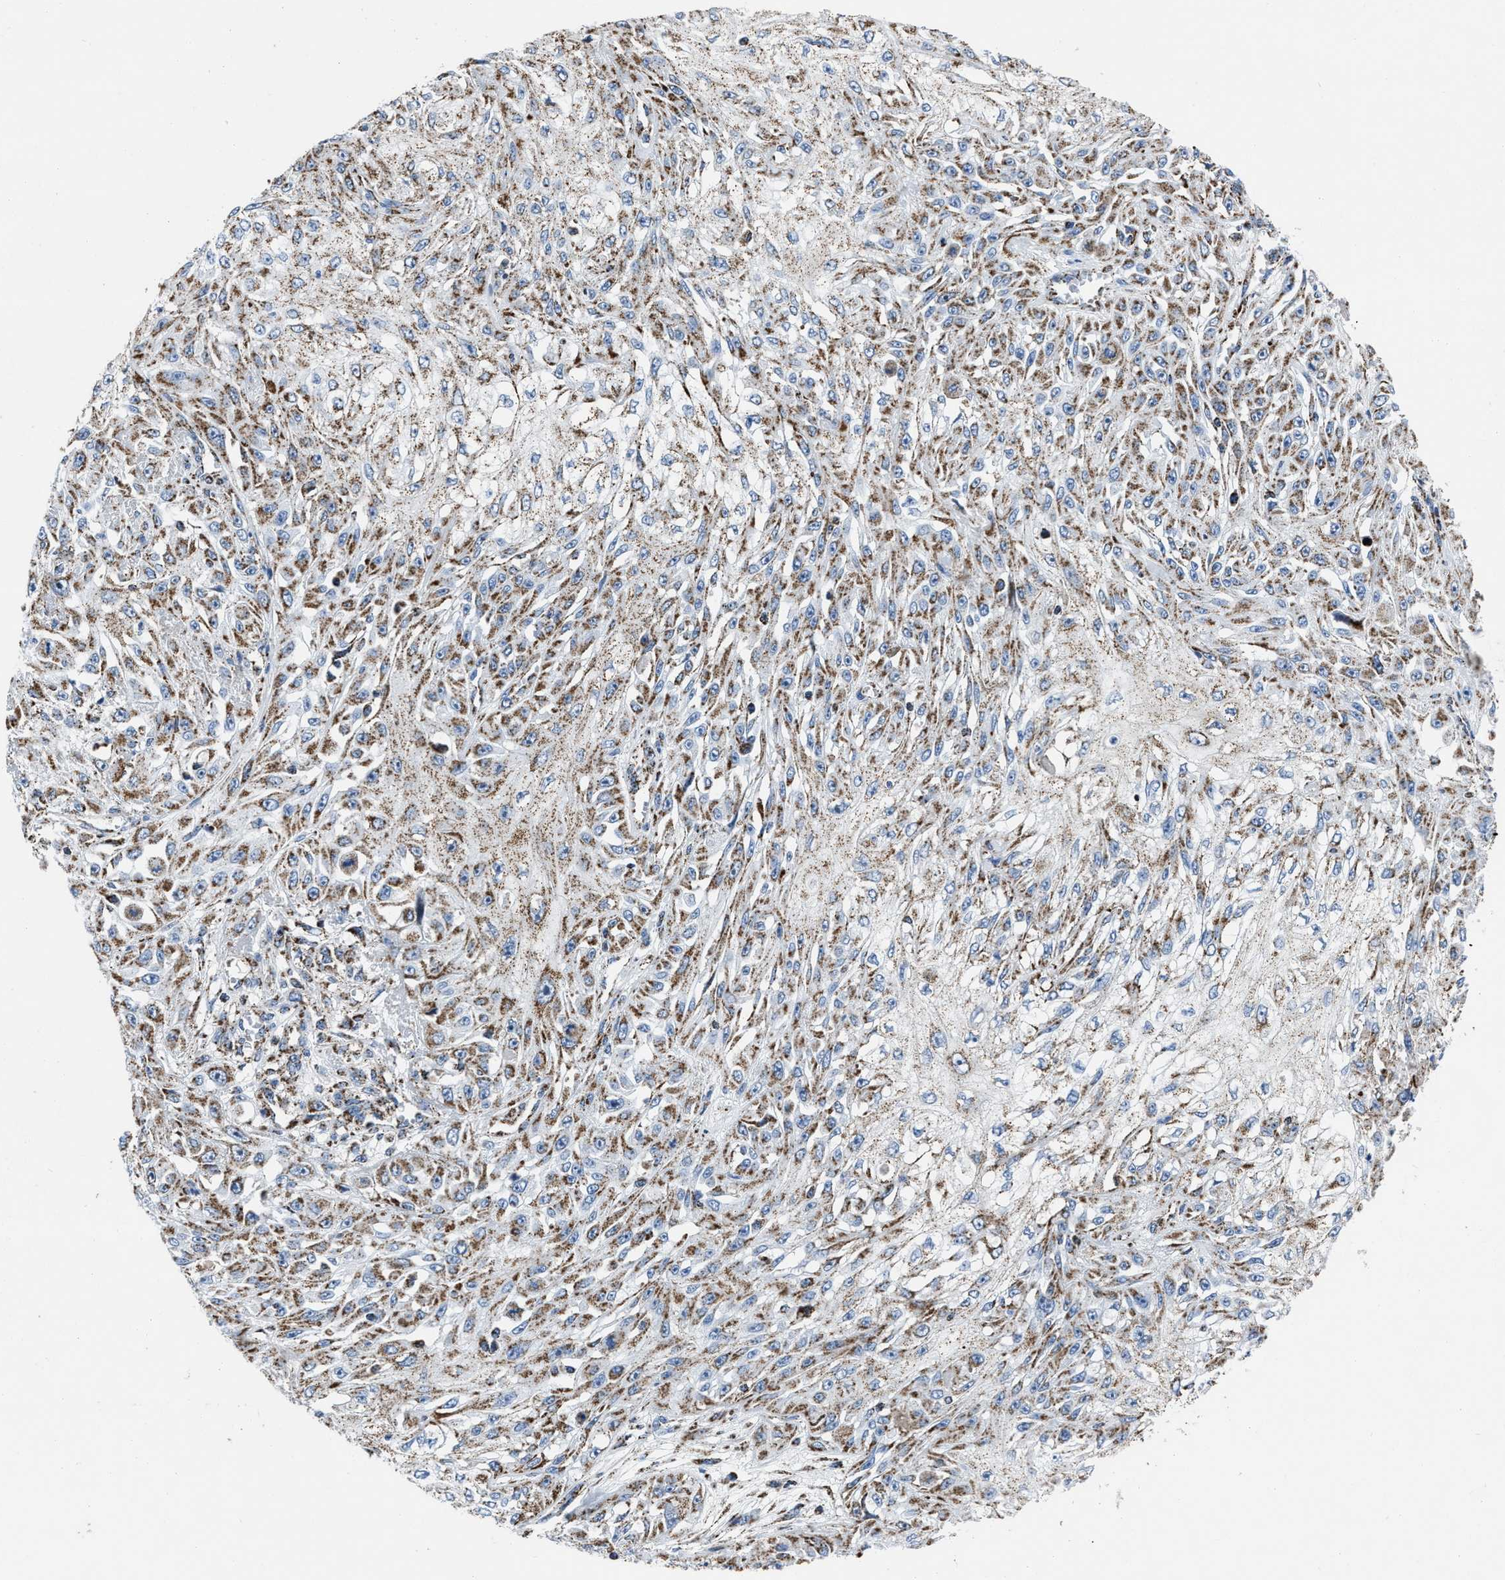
{"staining": {"intensity": "moderate", "quantity": ">75%", "location": "cytoplasmic/membranous"}, "tissue": "skin cancer", "cell_type": "Tumor cells", "image_type": "cancer", "snomed": [{"axis": "morphology", "description": "Squamous cell carcinoma, NOS"}, {"axis": "morphology", "description": "Squamous cell carcinoma, metastatic, NOS"}, {"axis": "topography", "description": "Skin"}, {"axis": "topography", "description": "Lymph node"}], "caption": "Moderate cytoplasmic/membranous positivity is identified in about >75% of tumor cells in skin cancer (metastatic squamous cell carcinoma).", "gene": "NSD3", "patient": {"sex": "male", "age": 75}}